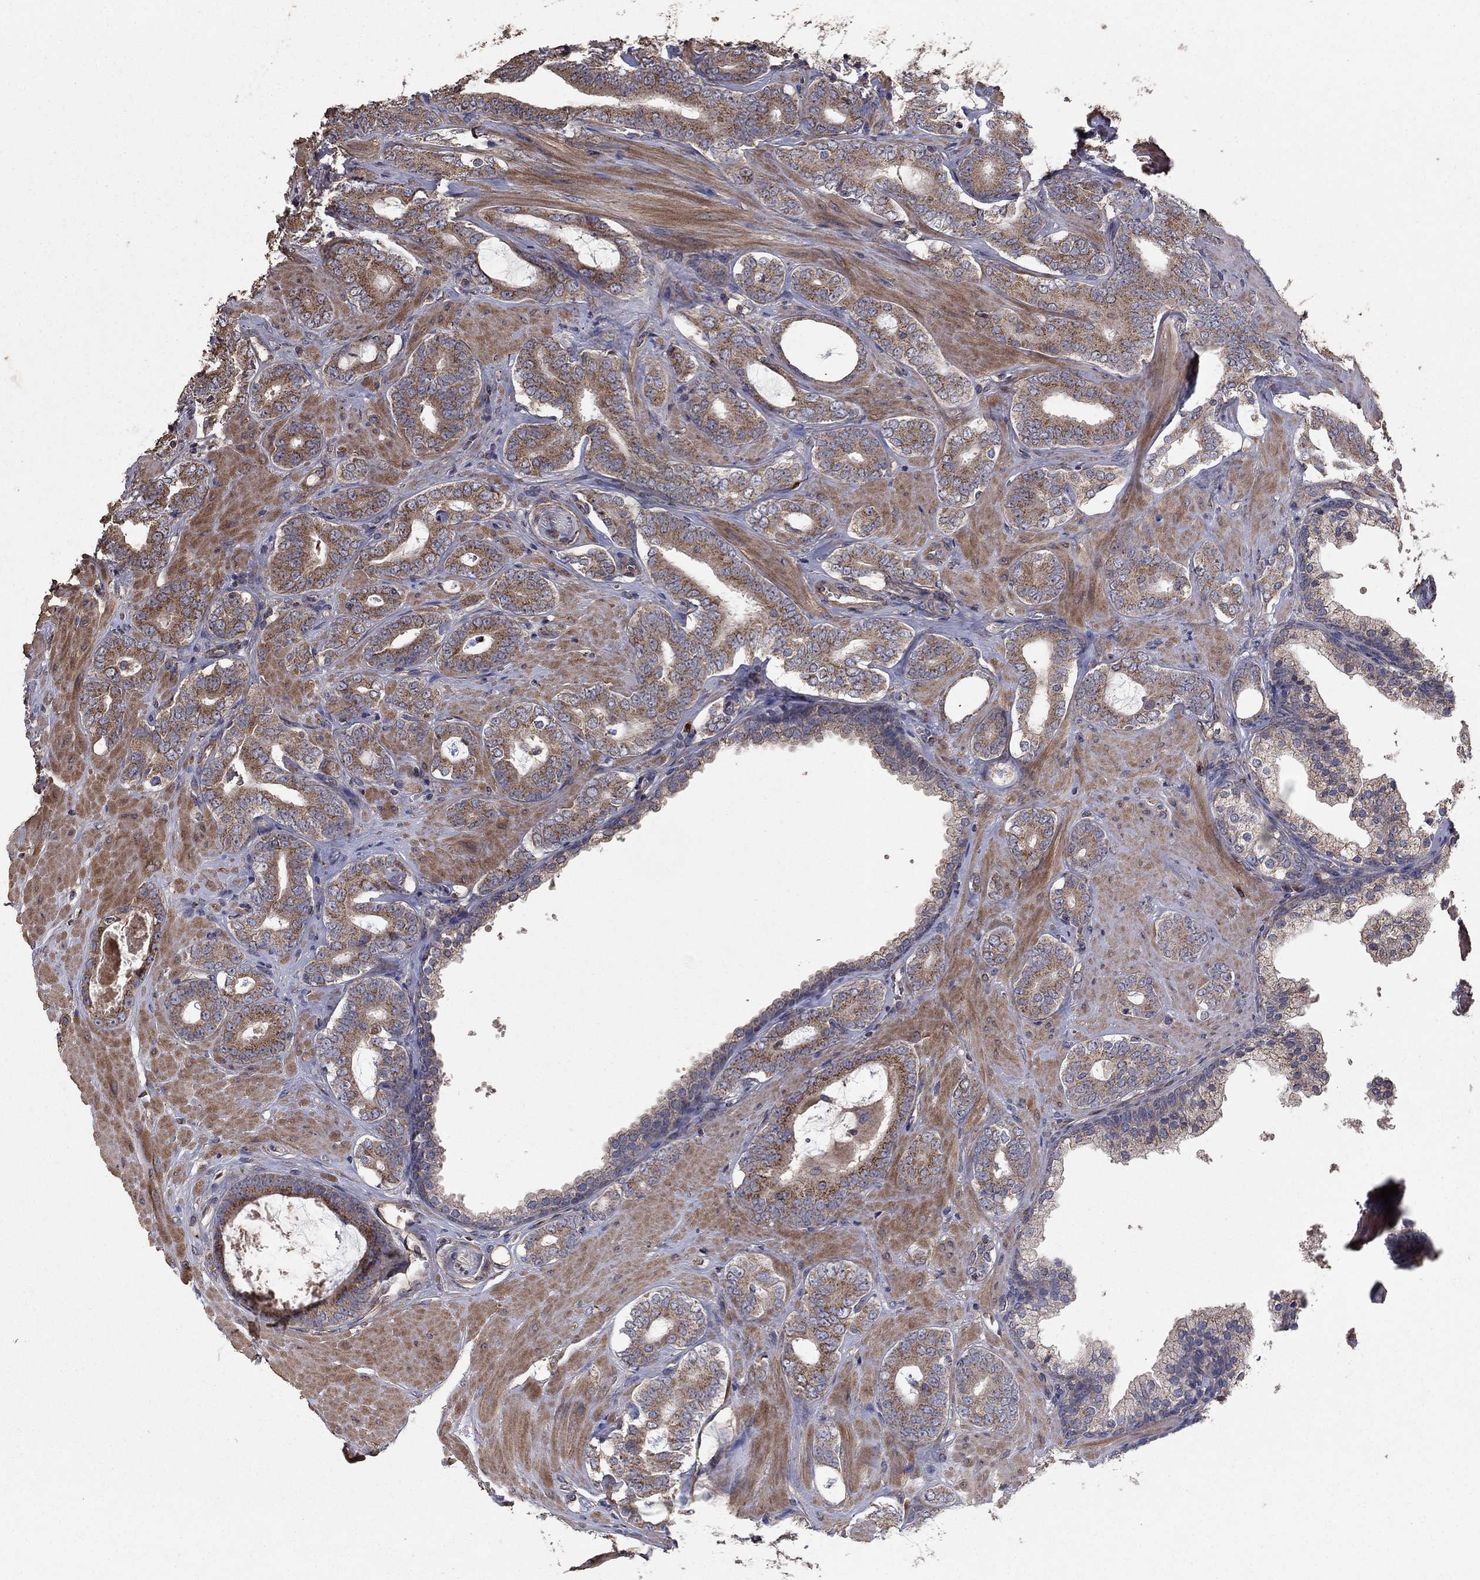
{"staining": {"intensity": "moderate", "quantity": "25%-75%", "location": "cytoplasmic/membranous"}, "tissue": "prostate cancer", "cell_type": "Tumor cells", "image_type": "cancer", "snomed": [{"axis": "morphology", "description": "Adenocarcinoma, NOS"}, {"axis": "topography", "description": "Prostate"}], "caption": "Human prostate cancer stained with a protein marker exhibits moderate staining in tumor cells.", "gene": "FLT4", "patient": {"sex": "male", "age": 55}}